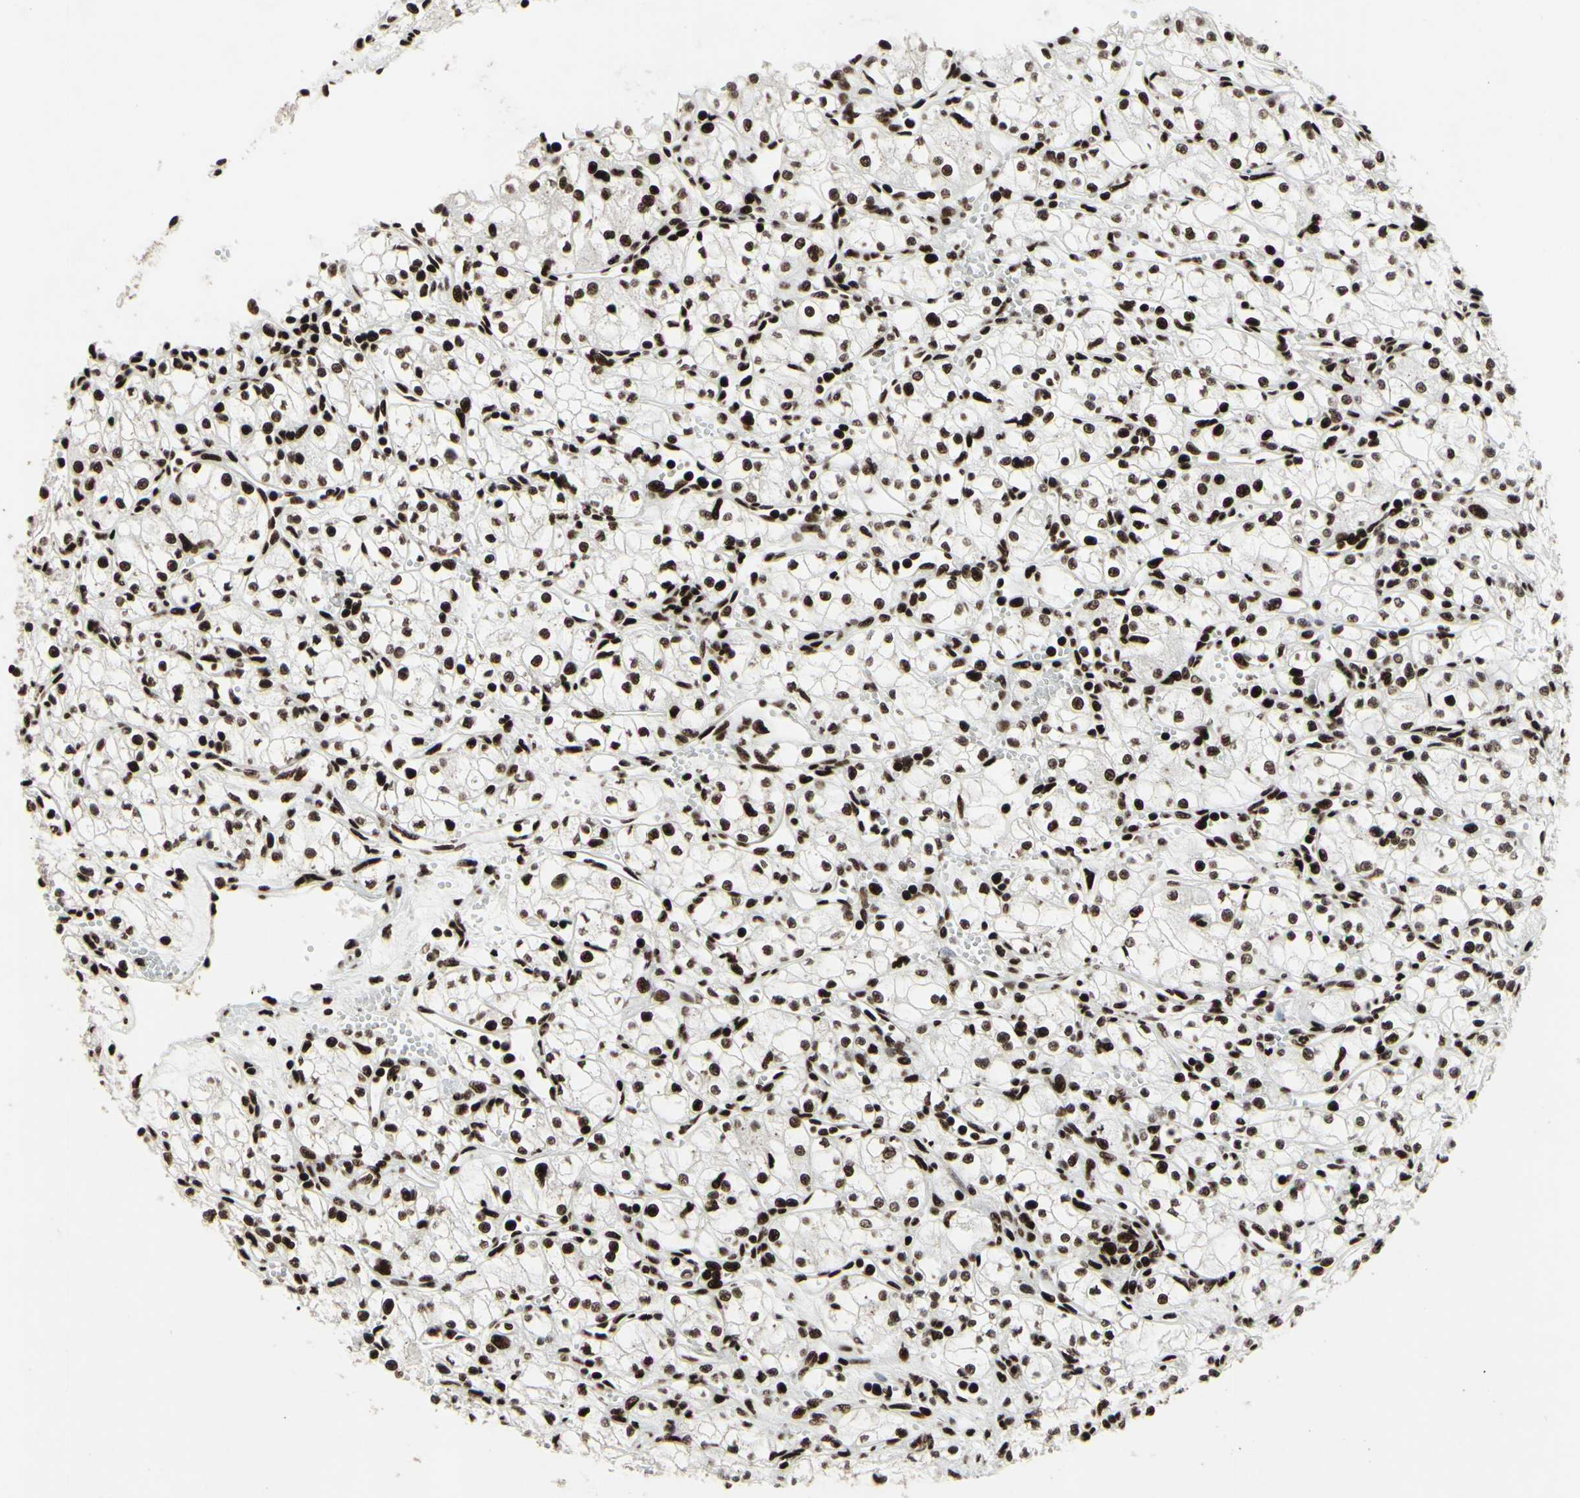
{"staining": {"intensity": "strong", "quantity": ">75%", "location": "nuclear"}, "tissue": "renal cancer", "cell_type": "Tumor cells", "image_type": "cancer", "snomed": [{"axis": "morphology", "description": "Normal tissue, NOS"}, {"axis": "morphology", "description": "Adenocarcinoma, NOS"}, {"axis": "topography", "description": "Kidney"}], "caption": "Immunohistochemical staining of adenocarcinoma (renal) displays high levels of strong nuclear protein positivity in approximately >75% of tumor cells.", "gene": "U2AF2", "patient": {"sex": "male", "age": 59}}